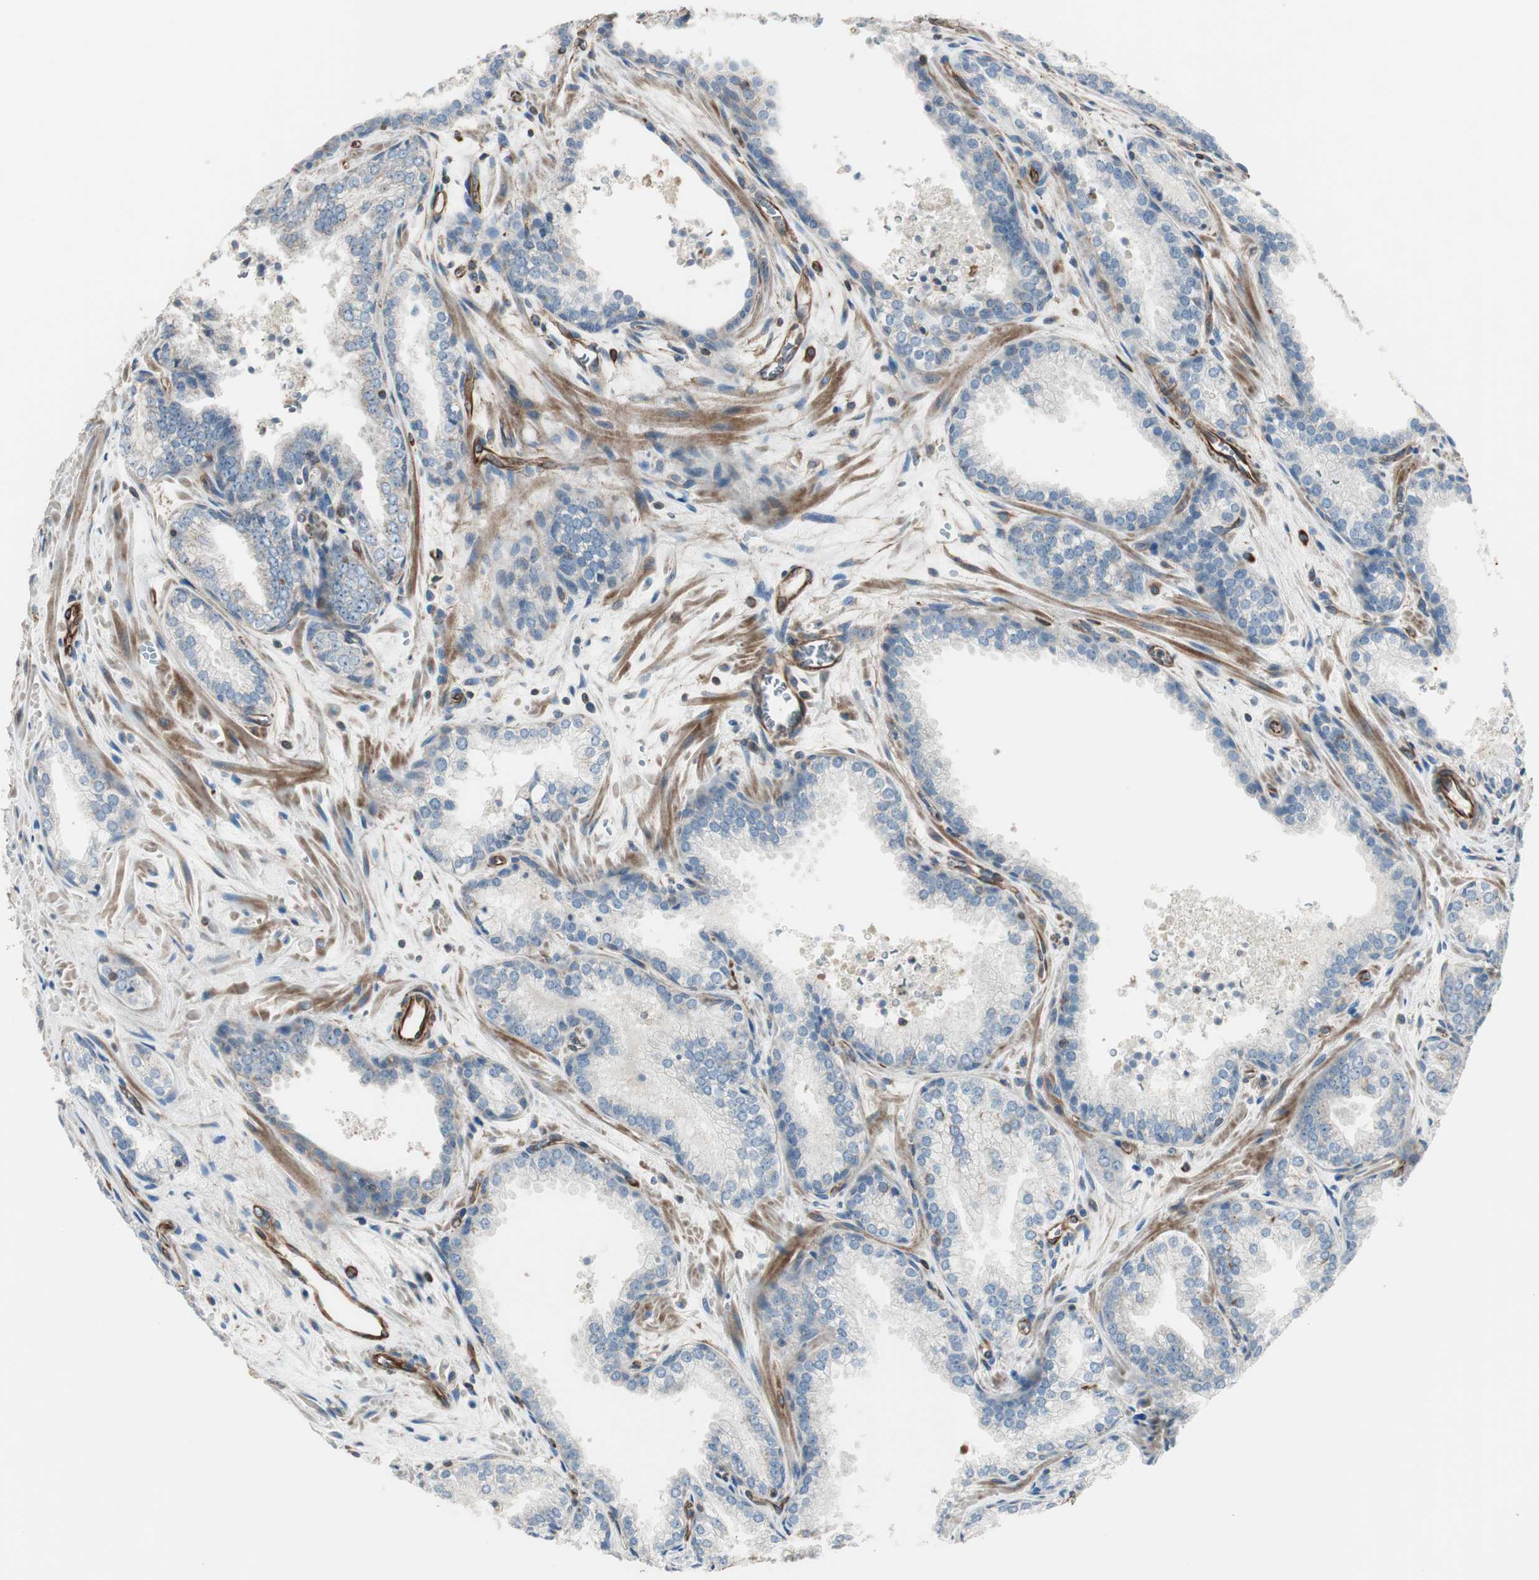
{"staining": {"intensity": "negative", "quantity": "none", "location": "none"}, "tissue": "prostate cancer", "cell_type": "Tumor cells", "image_type": "cancer", "snomed": [{"axis": "morphology", "description": "Adenocarcinoma, Low grade"}, {"axis": "topography", "description": "Prostate"}], "caption": "Immunohistochemistry (IHC) photomicrograph of adenocarcinoma (low-grade) (prostate) stained for a protein (brown), which shows no positivity in tumor cells. (DAB IHC with hematoxylin counter stain).", "gene": "SRCIN1", "patient": {"sex": "male", "age": 60}}